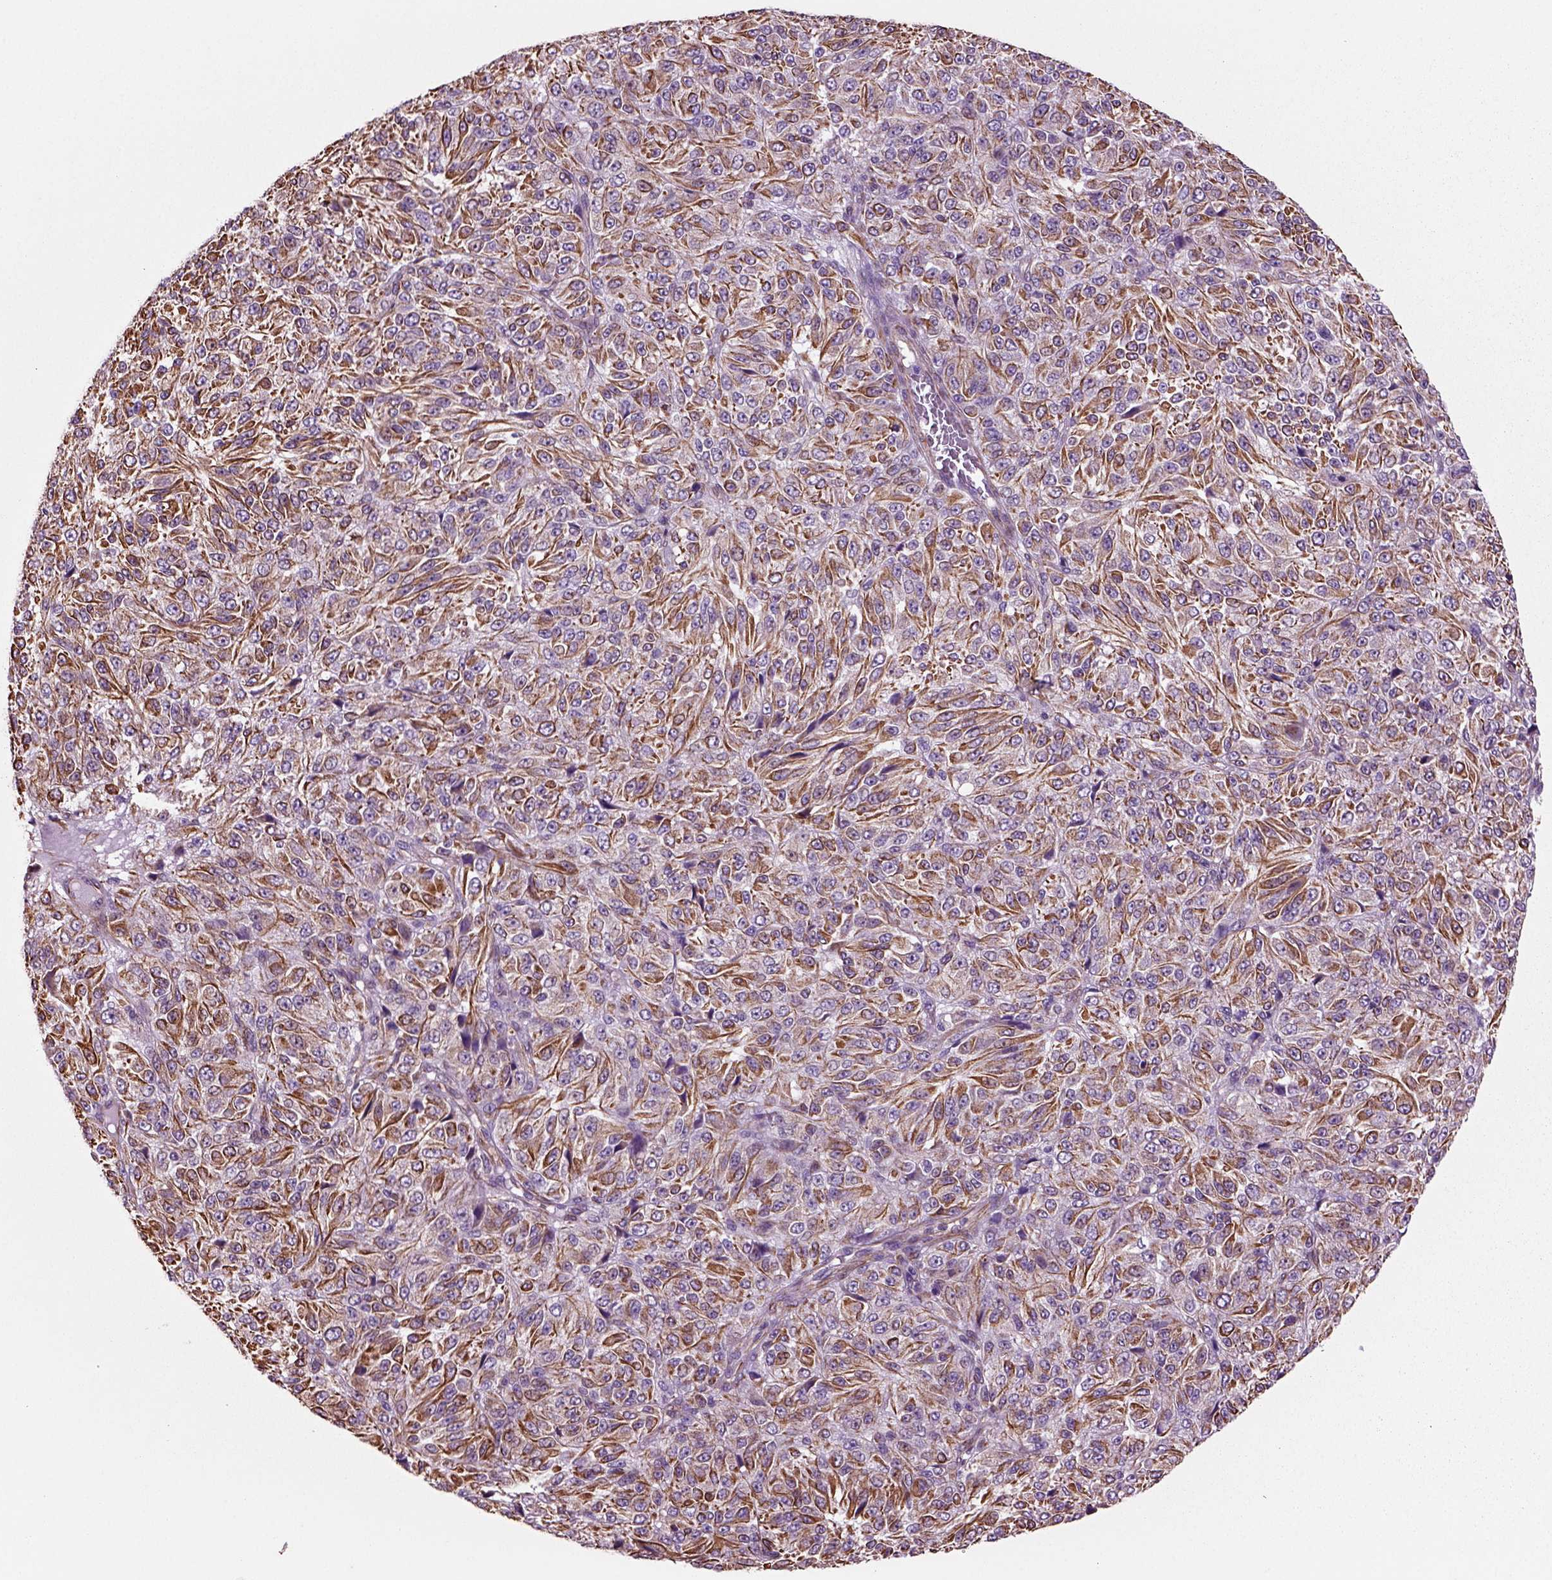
{"staining": {"intensity": "strong", "quantity": ">75%", "location": "cytoplasmic/membranous"}, "tissue": "melanoma", "cell_type": "Tumor cells", "image_type": "cancer", "snomed": [{"axis": "morphology", "description": "Malignant melanoma, Metastatic site"}, {"axis": "topography", "description": "Brain"}], "caption": "Brown immunohistochemical staining in human melanoma exhibits strong cytoplasmic/membranous expression in about >75% of tumor cells.", "gene": "ACER3", "patient": {"sex": "female", "age": 56}}